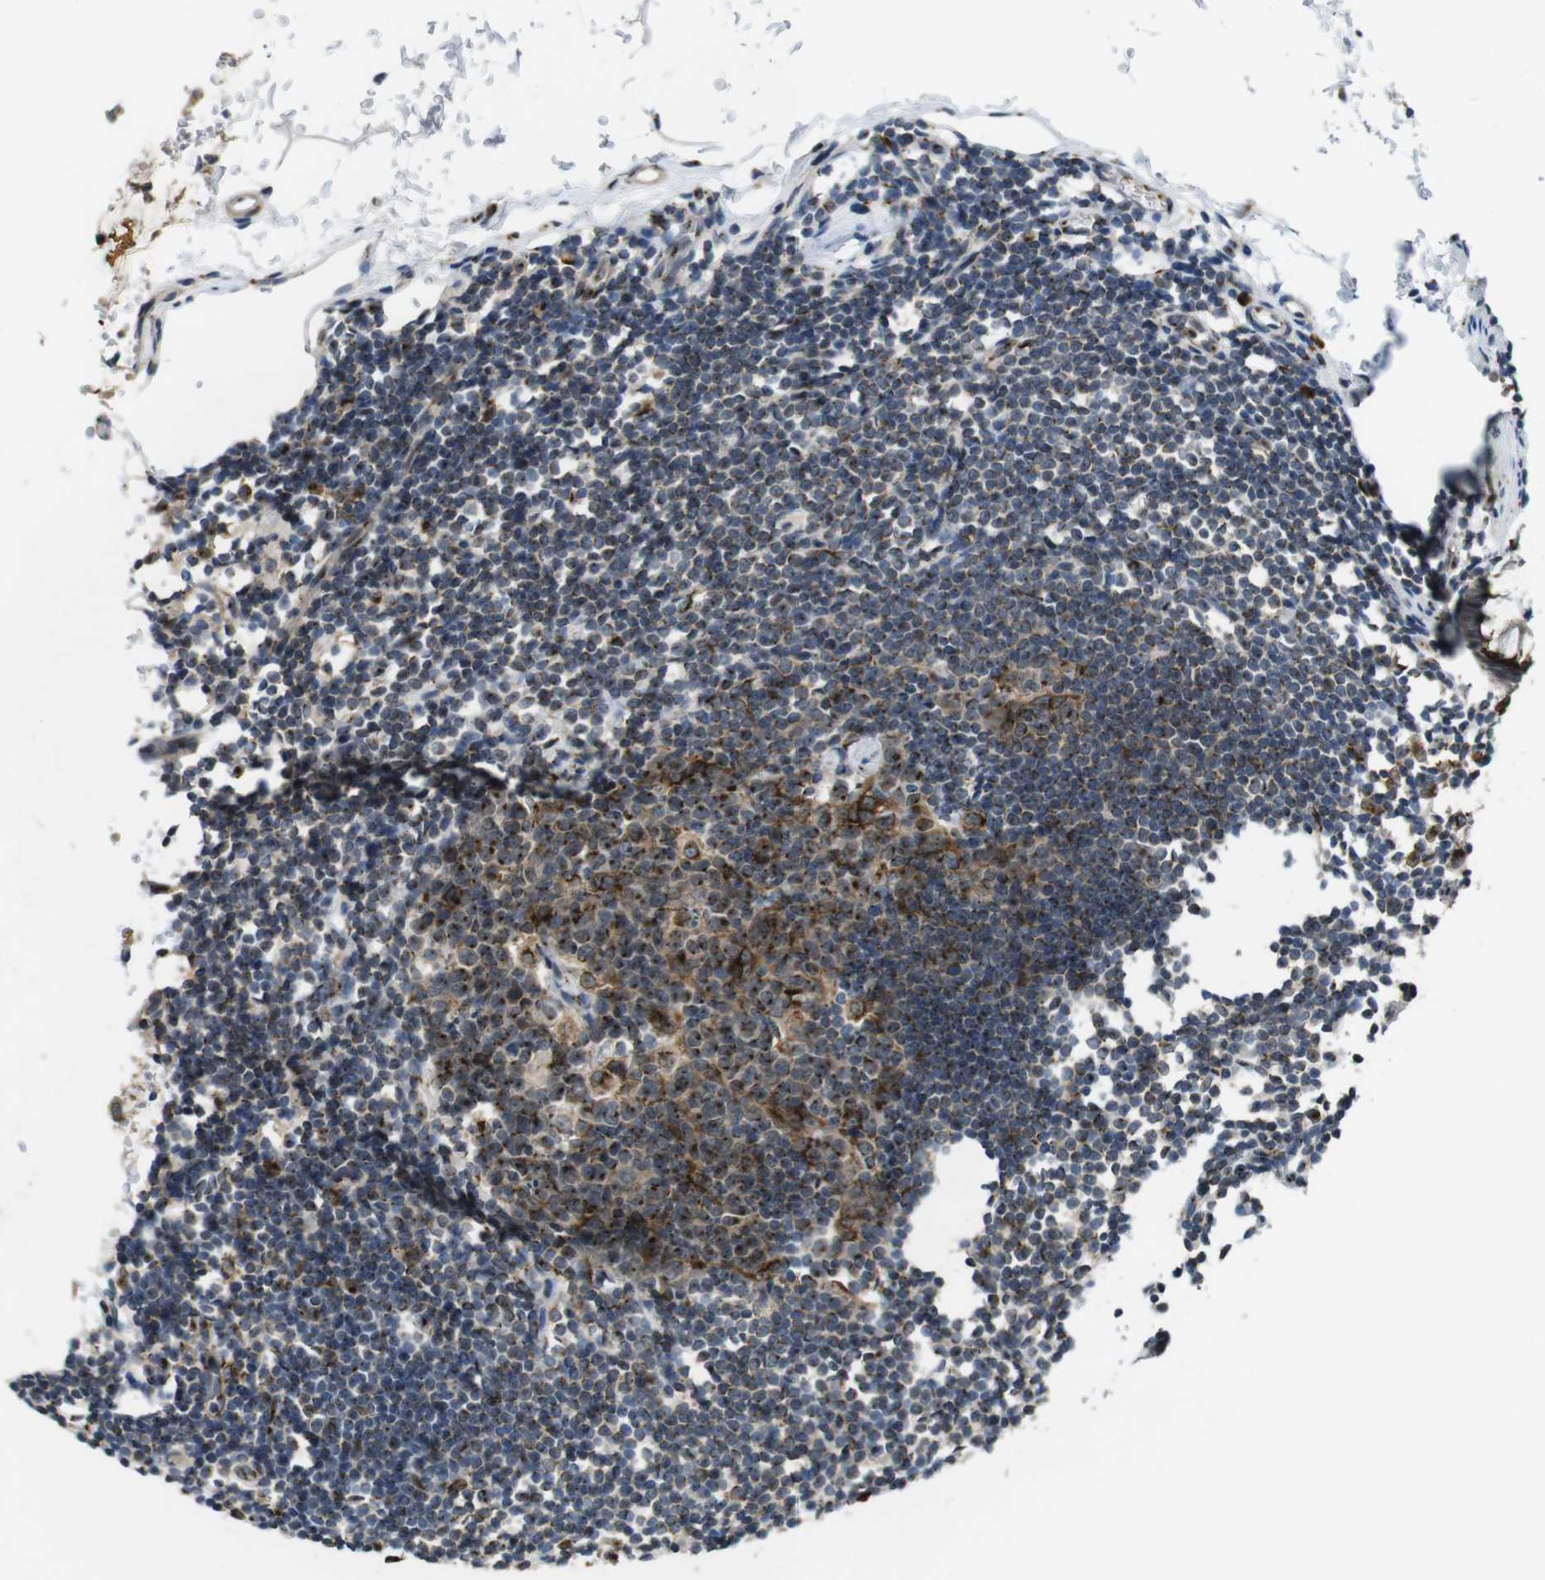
{"staining": {"intensity": "strong", "quantity": ">75%", "location": "cytoplasmic/membranous"}, "tissue": "rectum", "cell_type": "Glandular cells", "image_type": "normal", "snomed": [{"axis": "morphology", "description": "Normal tissue, NOS"}, {"axis": "topography", "description": "Rectum"}], "caption": "High-magnification brightfield microscopy of unremarkable rectum stained with DAB (brown) and counterstained with hematoxylin (blue). glandular cells exhibit strong cytoplasmic/membranous staining is seen in approximately>75% of cells. The protein is stained brown, and the nuclei are stained in blue (DAB (3,3'-diaminobenzidine) IHC with brightfield microscopy, high magnification).", "gene": "ZFPL1", "patient": {"sex": "female", "age": 24}}